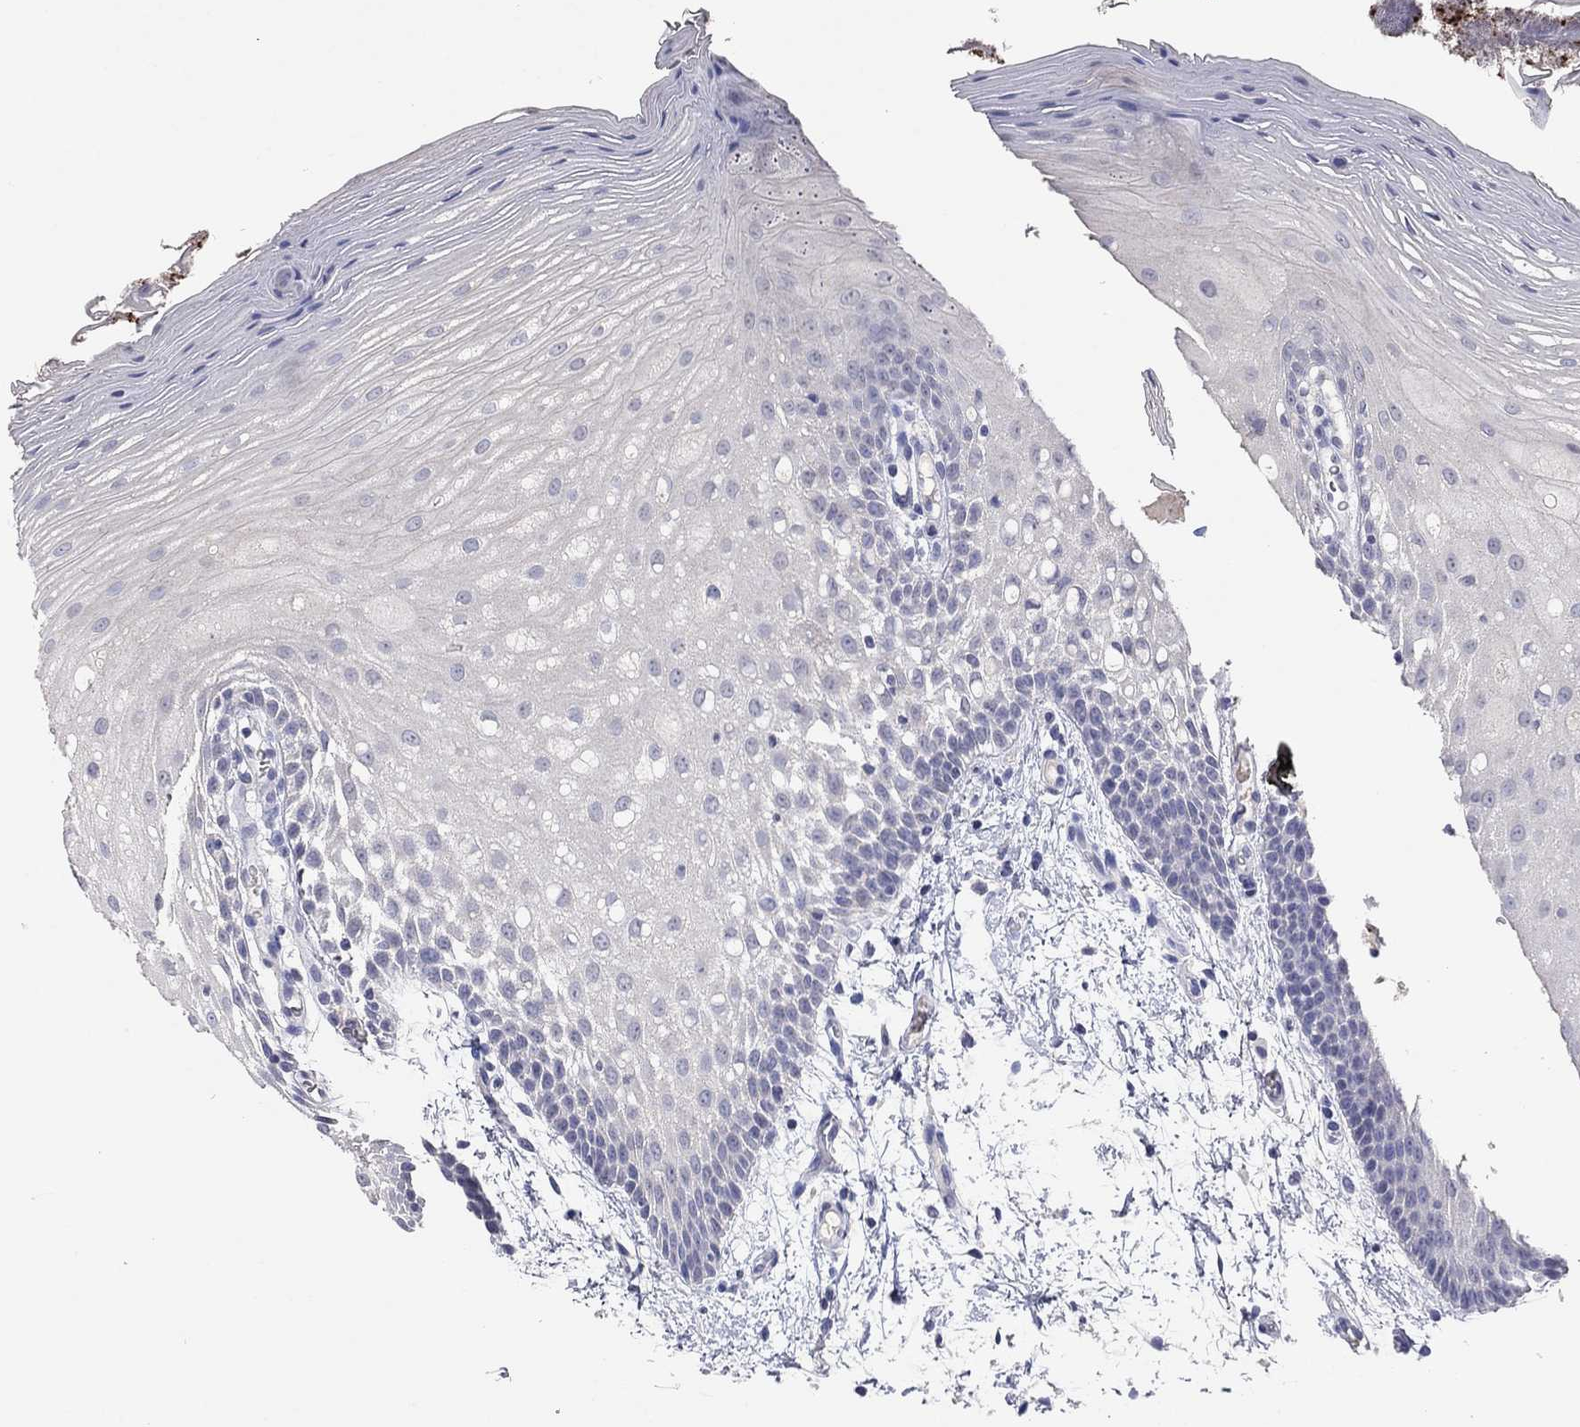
{"staining": {"intensity": "negative", "quantity": "none", "location": "none"}, "tissue": "oral mucosa", "cell_type": "Squamous epithelial cells", "image_type": "normal", "snomed": [{"axis": "morphology", "description": "Normal tissue, NOS"}, {"axis": "morphology", "description": "Squamous cell carcinoma, NOS"}, {"axis": "topography", "description": "Oral tissue"}, {"axis": "topography", "description": "Head-Neck"}], "caption": "Human oral mucosa stained for a protein using immunohistochemistry (IHC) reveals no expression in squamous epithelial cells.", "gene": "MMP13", "patient": {"sex": "male", "age": 69}}